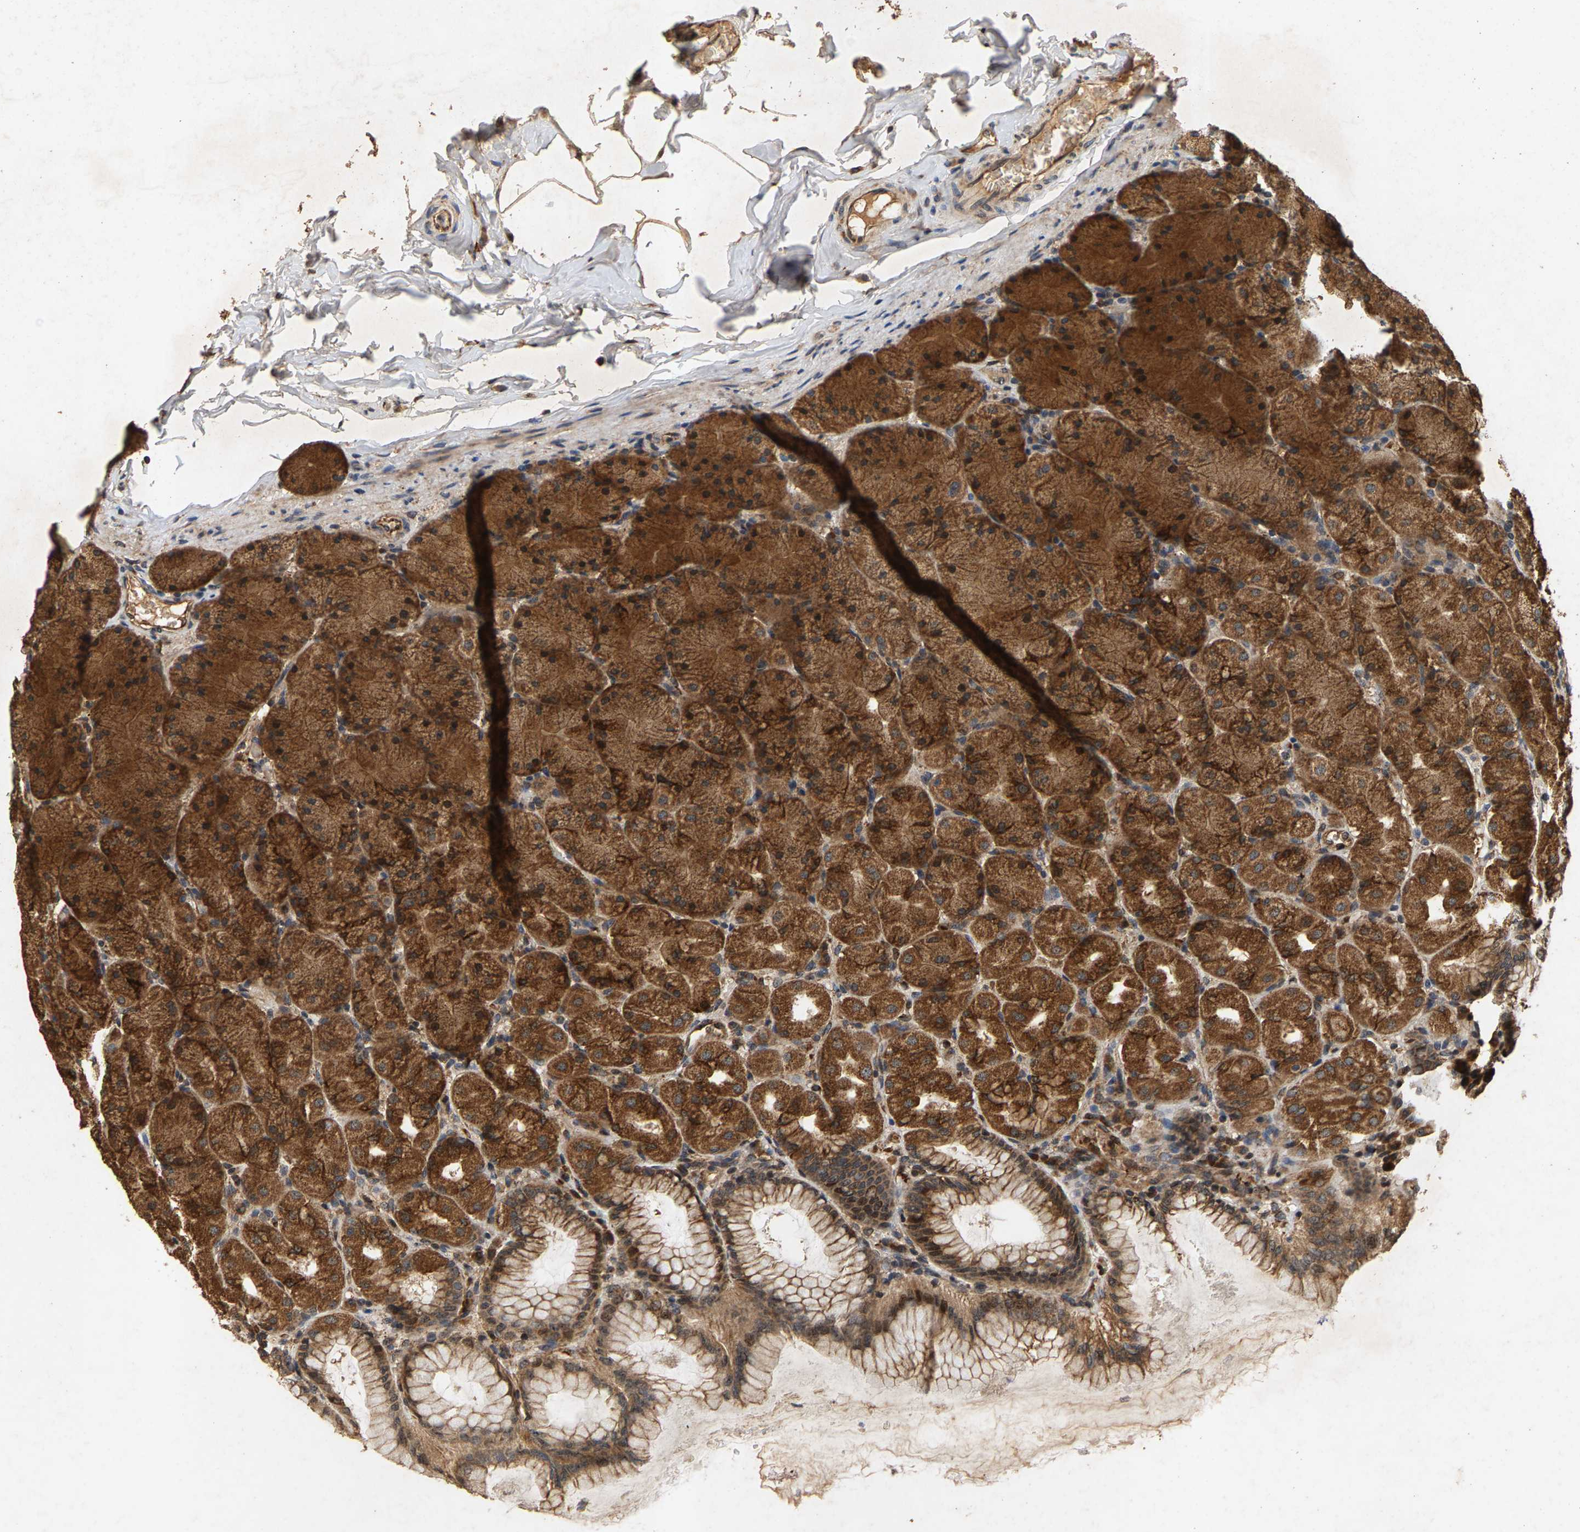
{"staining": {"intensity": "moderate", "quantity": ">75%", "location": "cytoplasmic/membranous"}, "tissue": "stomach", "cell_type": "Glandular cells", "image_type": "normal", "snomed": [{"axis": "morphology", "description": "Normal tissue, NOS"}, {"axis": "topography", "description": "Stomach, upper"}], "caption": "Immunohistochemical staining of normal stomach reveals medium levels of moderate cytoplasmic/membranous positivity in approximately >75% of glandular cells. The staining was performed using DAB (3,3'-diaminobenzidine) to visualize the protein expression in brown, while the nuclei were stained in blue with hematoxylin (Magnification: 20x).", "gene": "CIDEC", "patient": {"sex": "female", "age": 56}}